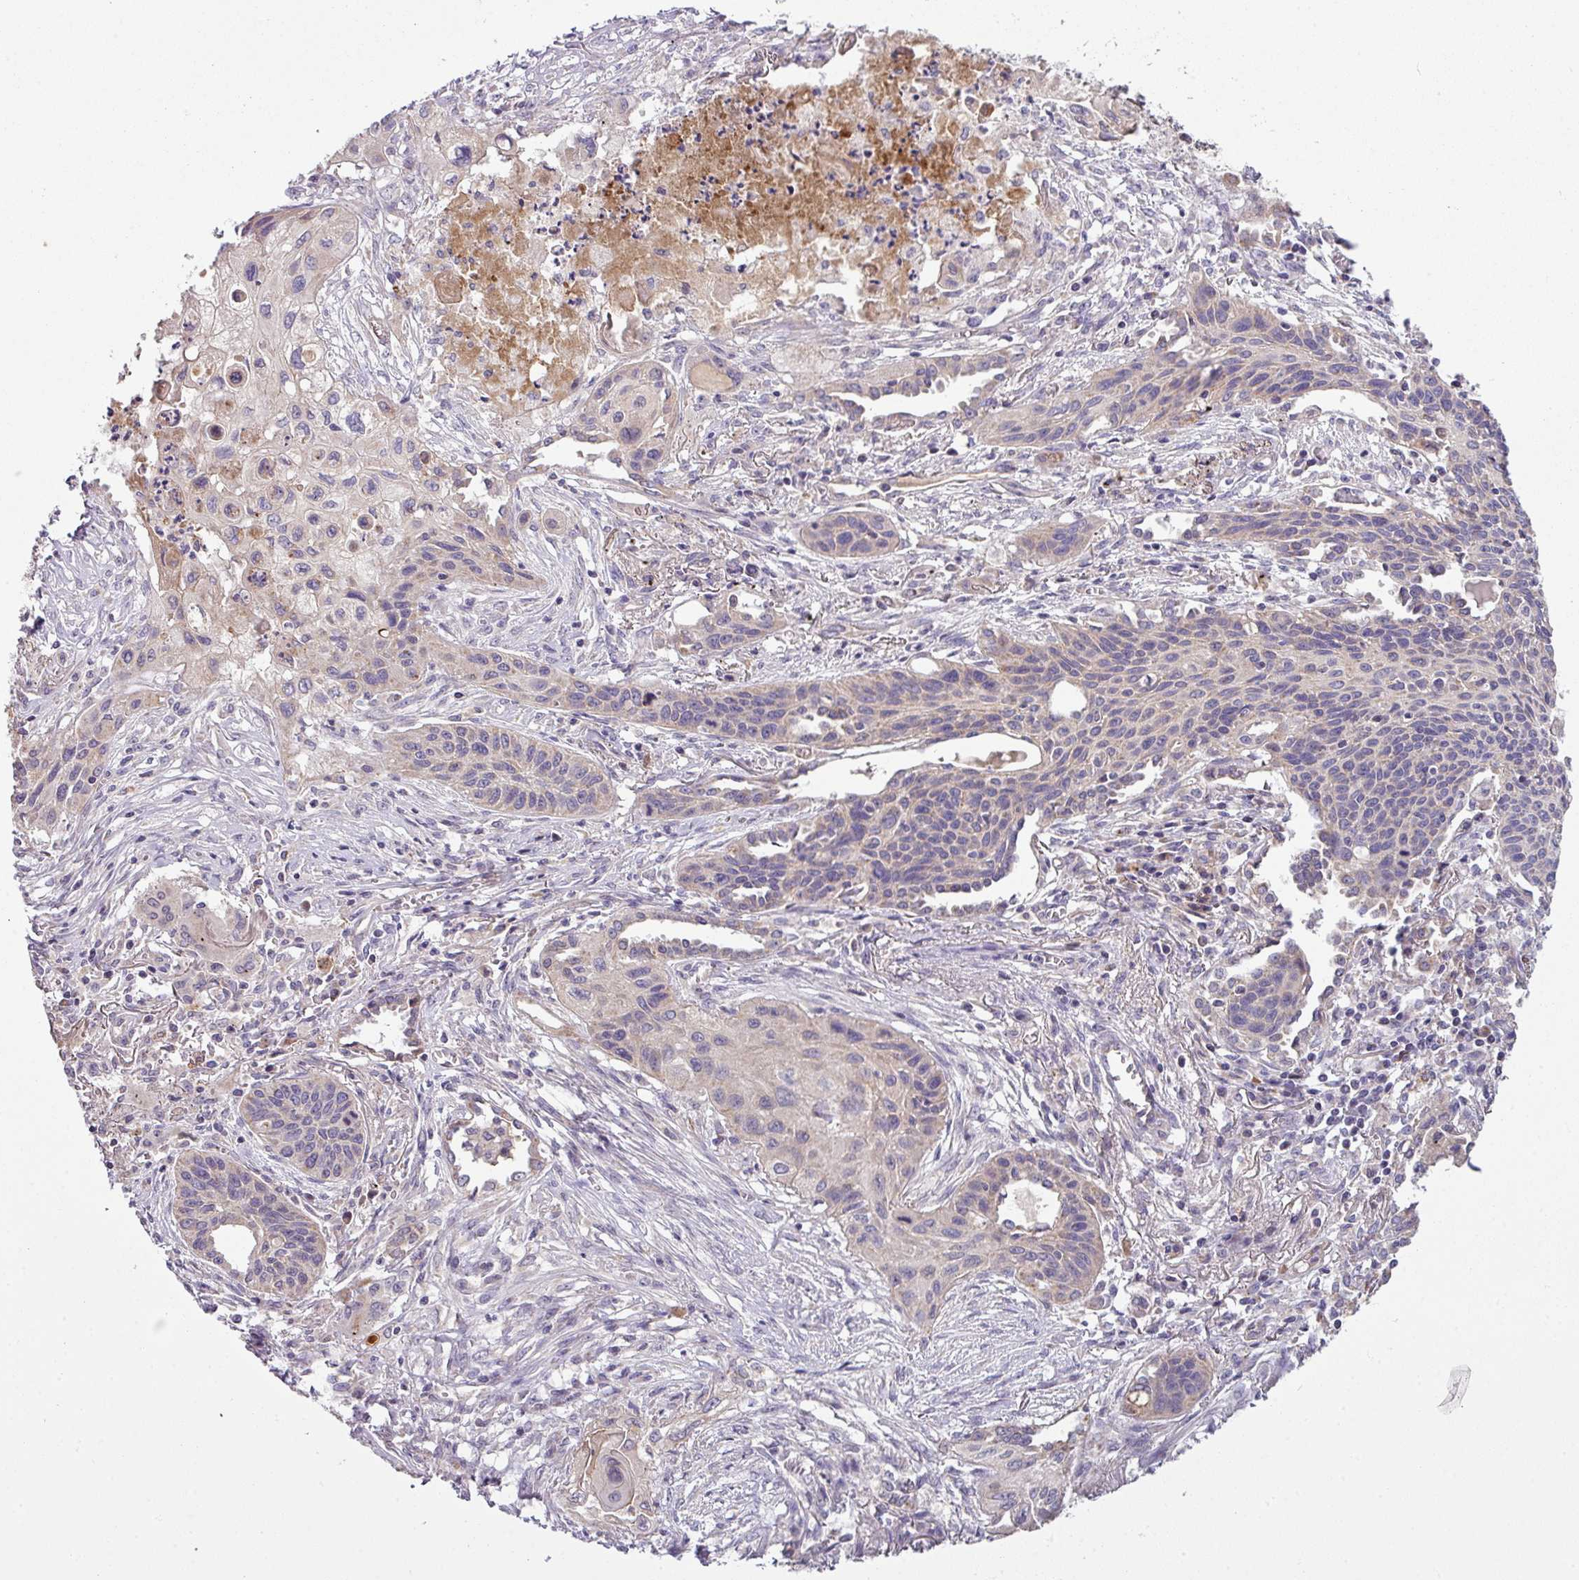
{"staining": {"intensity": "negative", "quantity": "none", "location": "none"}, "tissue": "lung cancer", "cell_type": "Tumor cells", "image_type": "cancer", "snomed": [{"axis": "morphology", "description": "Squamous cell carcinoma, NOS"}, {"axis": "topography", "description": "Lung"}], "caption": "A histopathology image of squamous cell carcinoma (lung) stained for a protein demonstrates no brown staining in tumor cells. (Immunohistochemistry (ihc), brightfield microscopy, high magnification).", "gene": "LRRC9", "patient": {"sex": "male", "age": 71}}